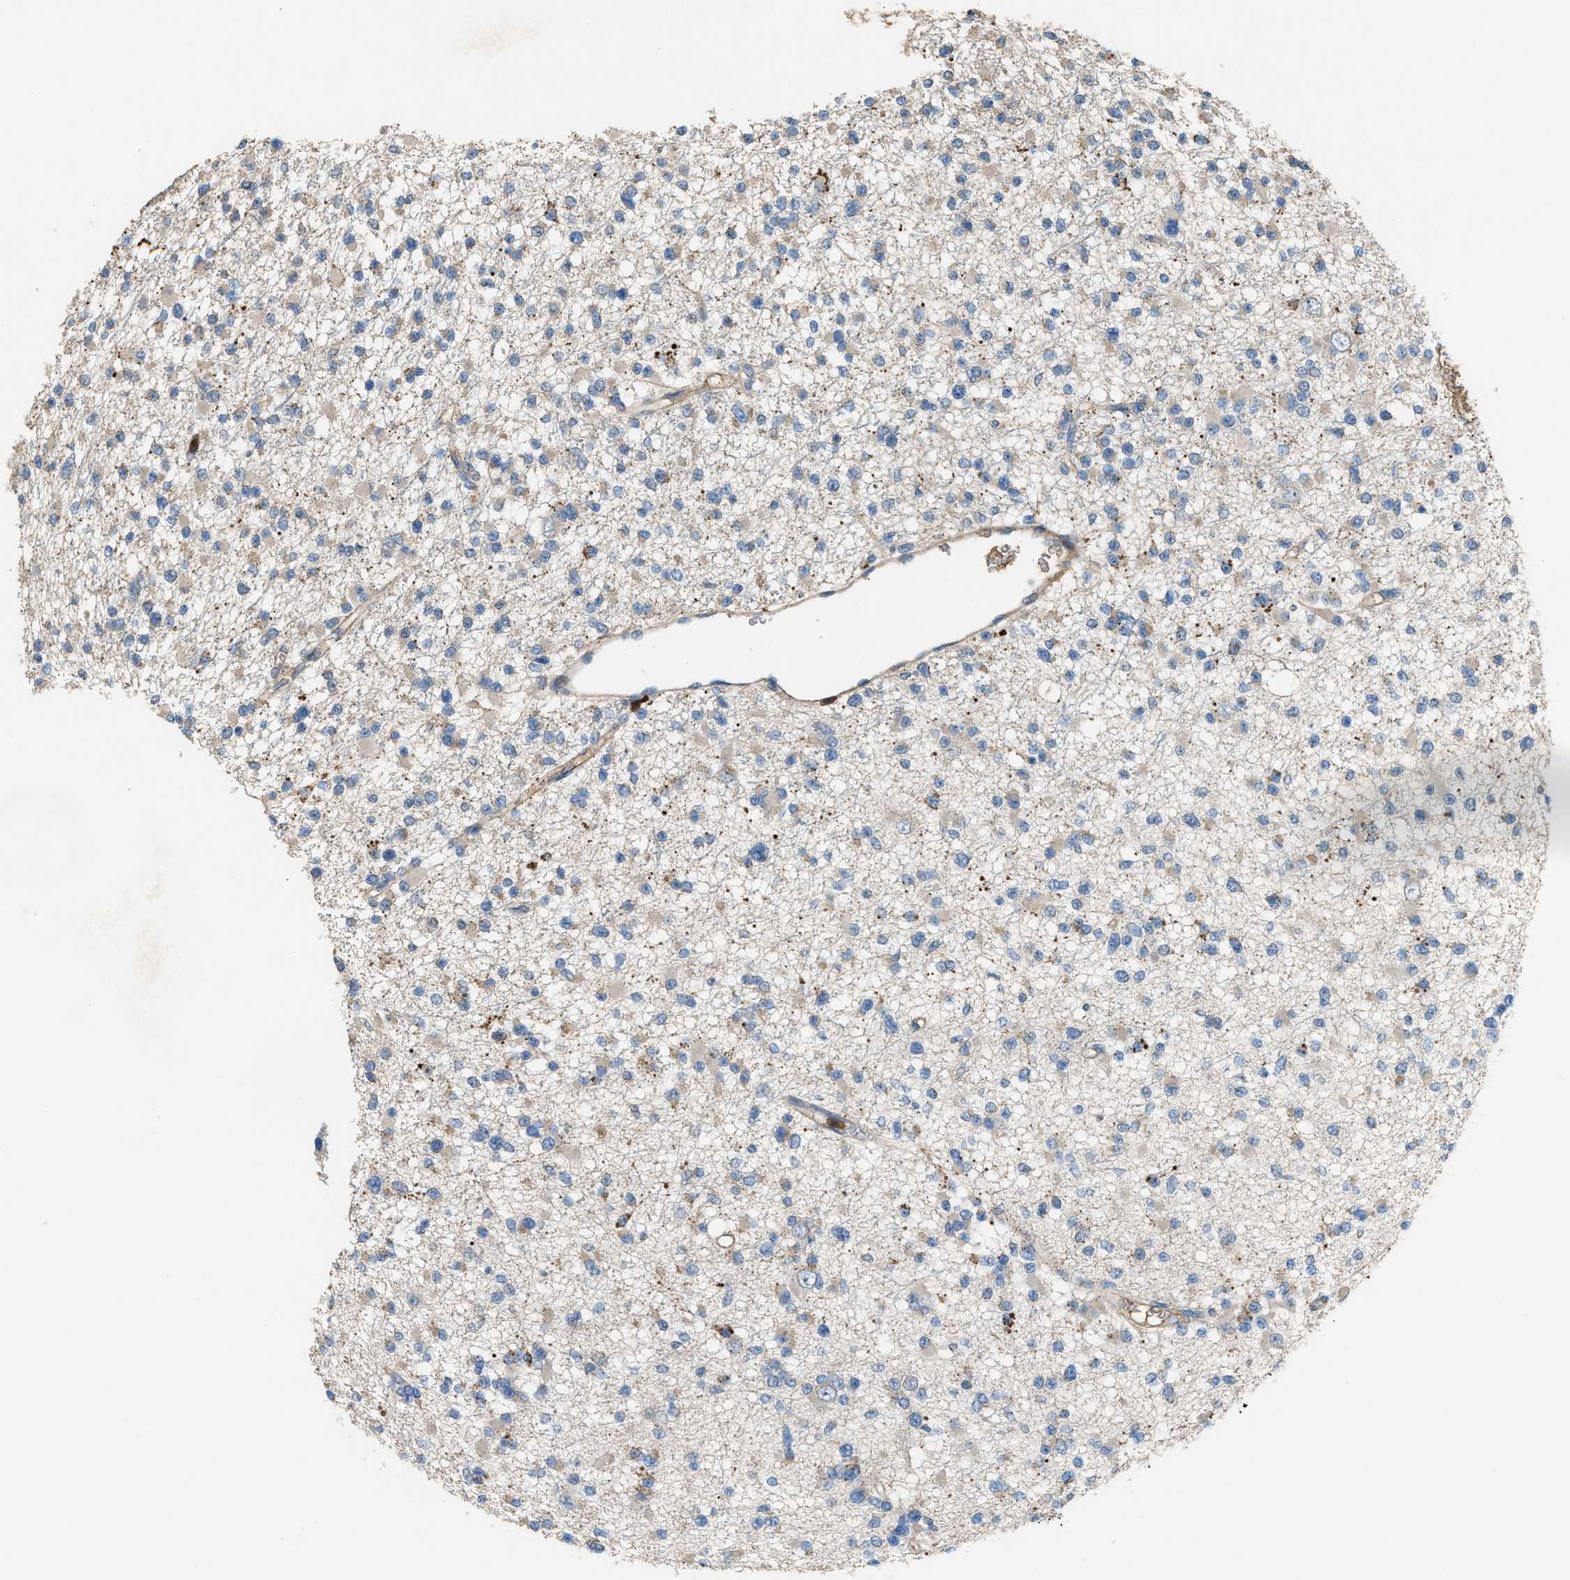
{"staining": {"intensity": "negative", "quantity": "none", "location": "none"}, "tissue": "glioma", "cell_type": "Tumor cells", "image_type": "cancer", "snomed": [{"axis": "morphology", "description": "Glioma, malignant, Low grade"}, {"axis": "topography", "description": "Brain"}], "caption": "Protein analysis of malignant glioma (low-grade) reveals no significant expression in tumor cells.", "gene": "SERPINB5", "patient": {"sex": "female", "age": 22}}